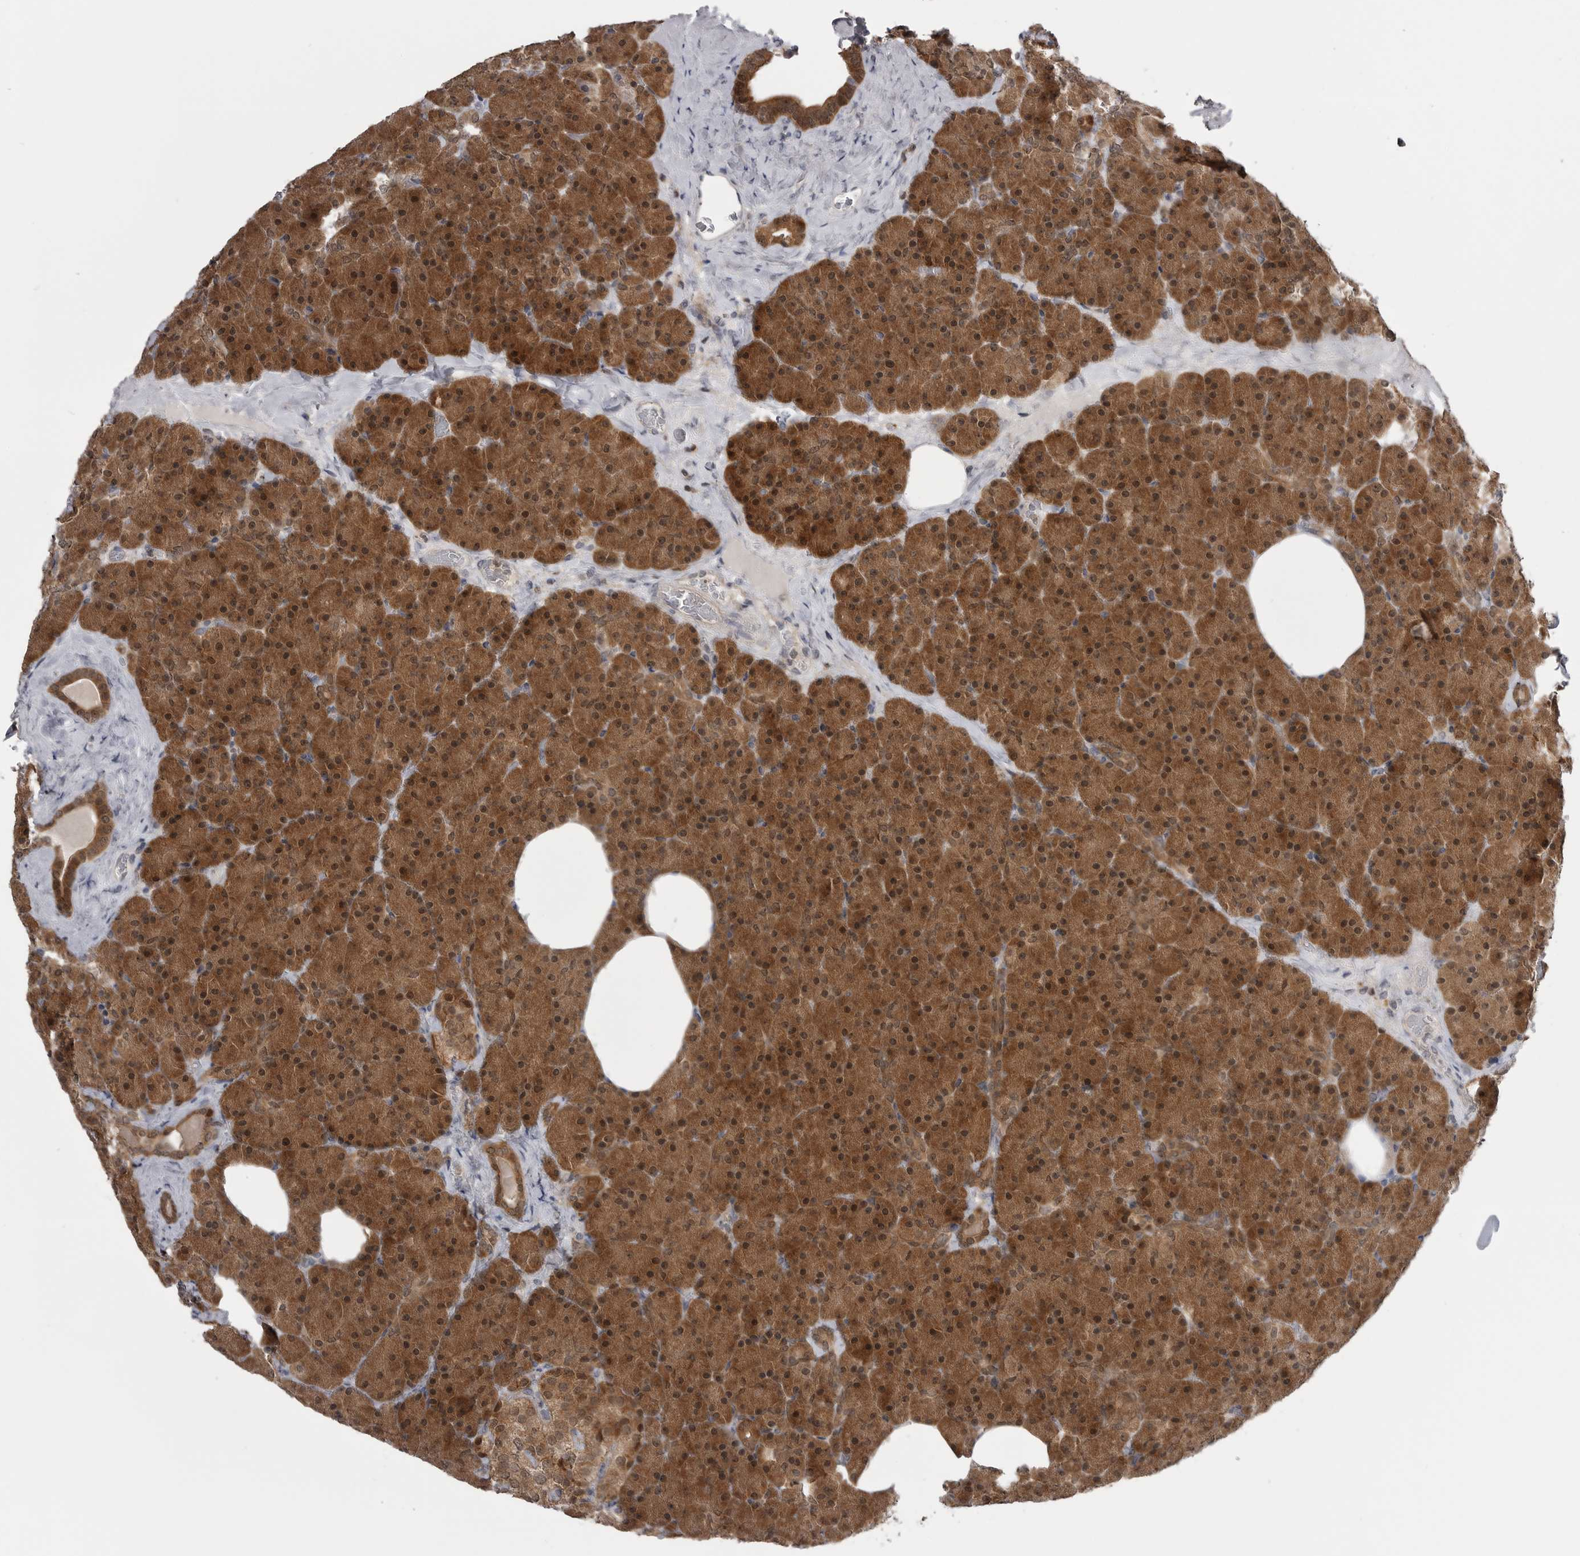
{"staining": {"intensity": "strong", "quantity": ">75%", "location": "cytoplasmic/membranous,nuclear"}, "tissue": "pancreas", "cell_type": "Exocrine glandular cells", "image_type": "normal", "snomed": [{"axis": "morphology", "description": "Normal tissue, NOS"}, {"axis": "morphology", "description": "Carcinoid, malignant, NOS"}, {"axis": "topography", "description": "Pancreas"}], "caption": "Exocrine glandular cells demonstrate high levels of strong cytoplasmic/membranous,nuclear positivity in about >75% of cells in unremarkable pancreas. The staining was performed using DAB (3,3'-diaminobenzidine), with brown indicating positive protein expression. Nuclei are stained blue with hematoxylin.", "gene": "MAPK13", "patient": {"sex": "female", "age": 35}}